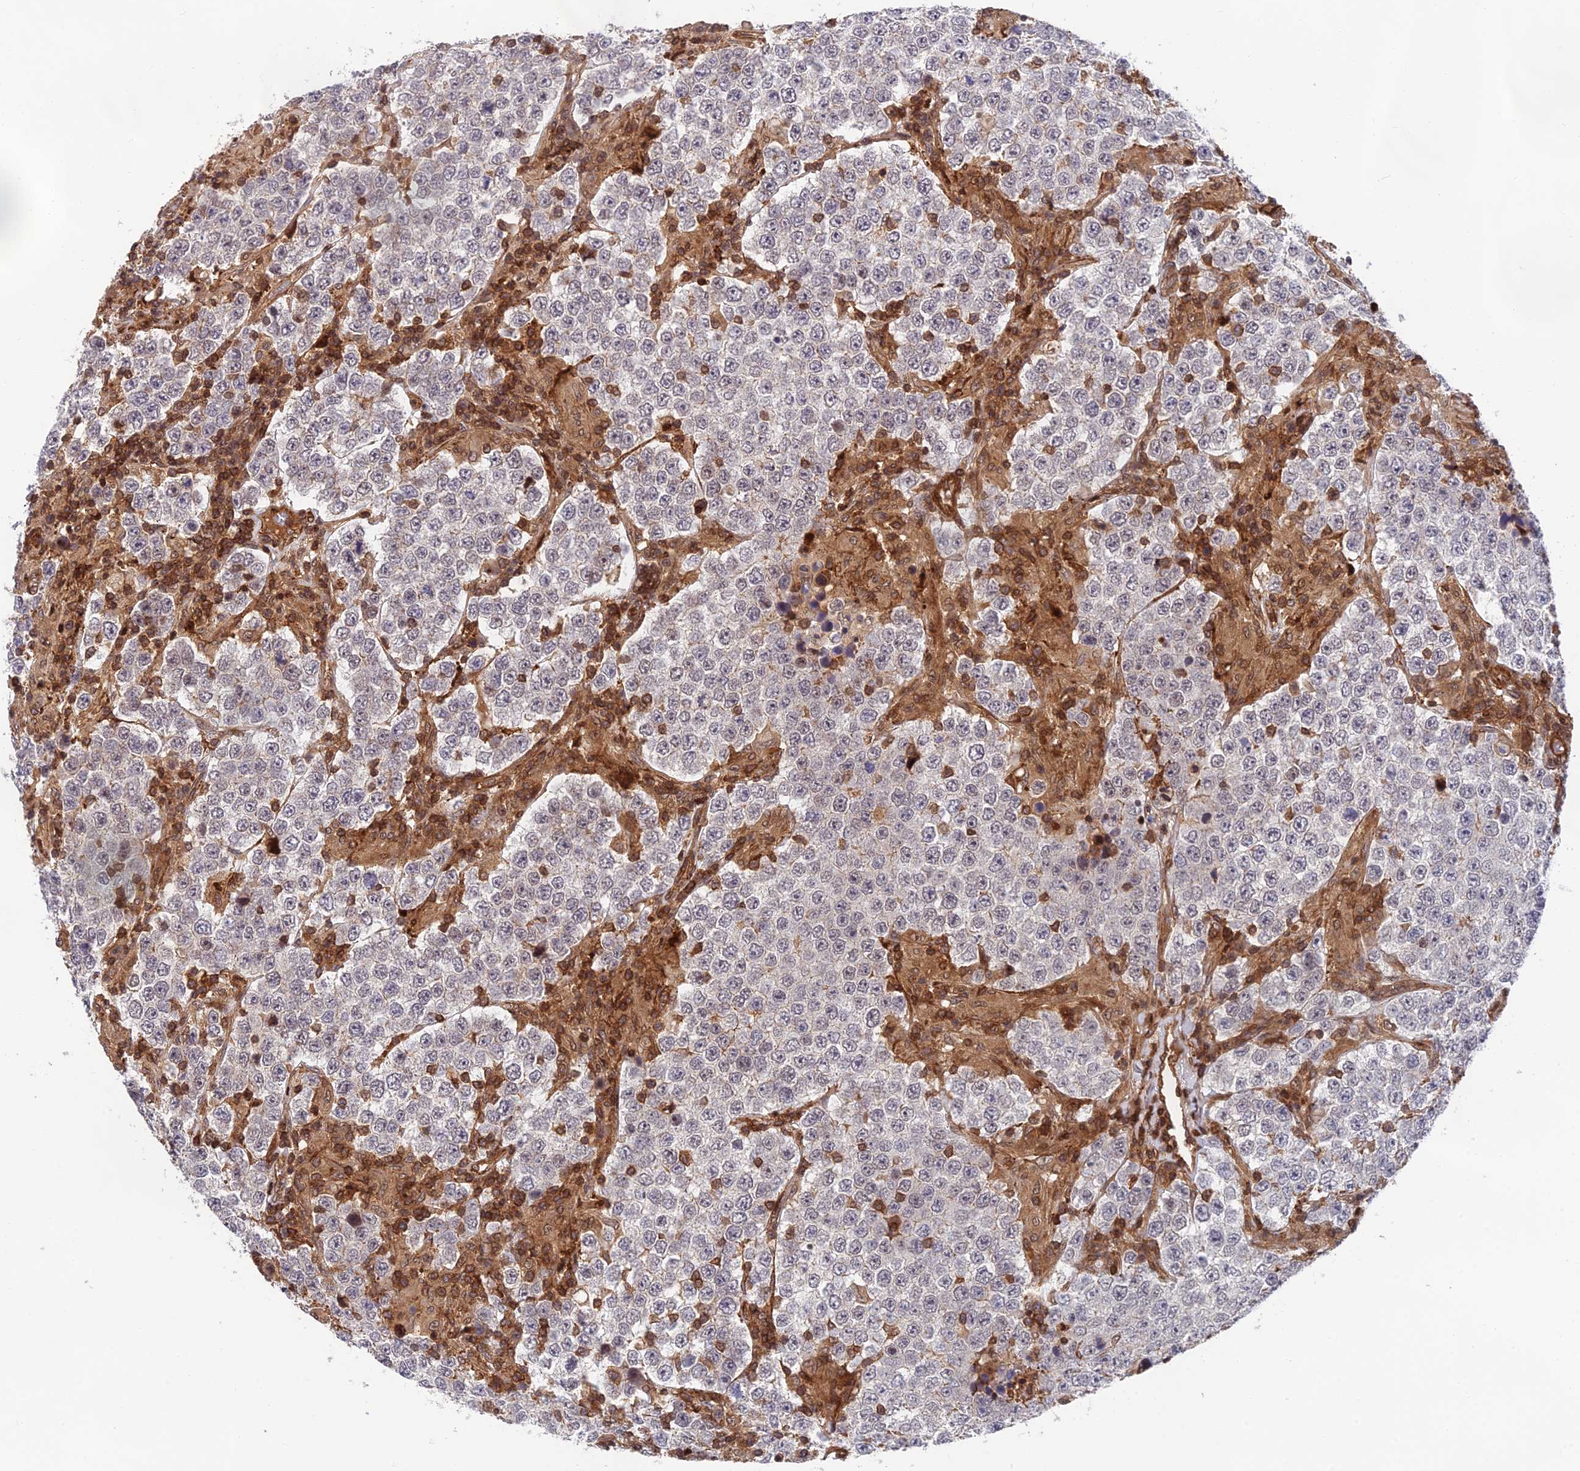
{"staining": {"intensity": "negative", "quantity": "none", "location": "none"}, "tissue": "testis cancer", "cell_type": "Tumor cells", "image_type": "cancer", "snomed": [{"axis": "morphology", "description": "Normal tissue, NOS"}, {"axis": "morphology", "description": "Urothelial carcinoma, High grade"}, {"axis": "morphology", "description": "Seminoma, NOS"}, {"axis": "morphology", "description": "Carcinoma, Embryonal, NOS"}, {"axis": "topography", "description": "Urinary bladder"}, {"axis": "topography", "description": "Testis"}], "caption": "The histopathology image exhibits no significant staining in tumor cells of embryonal carcinoma (testis).", "gene": "OSBPL1A", "patient": {"sex": "male", "age": 41}}